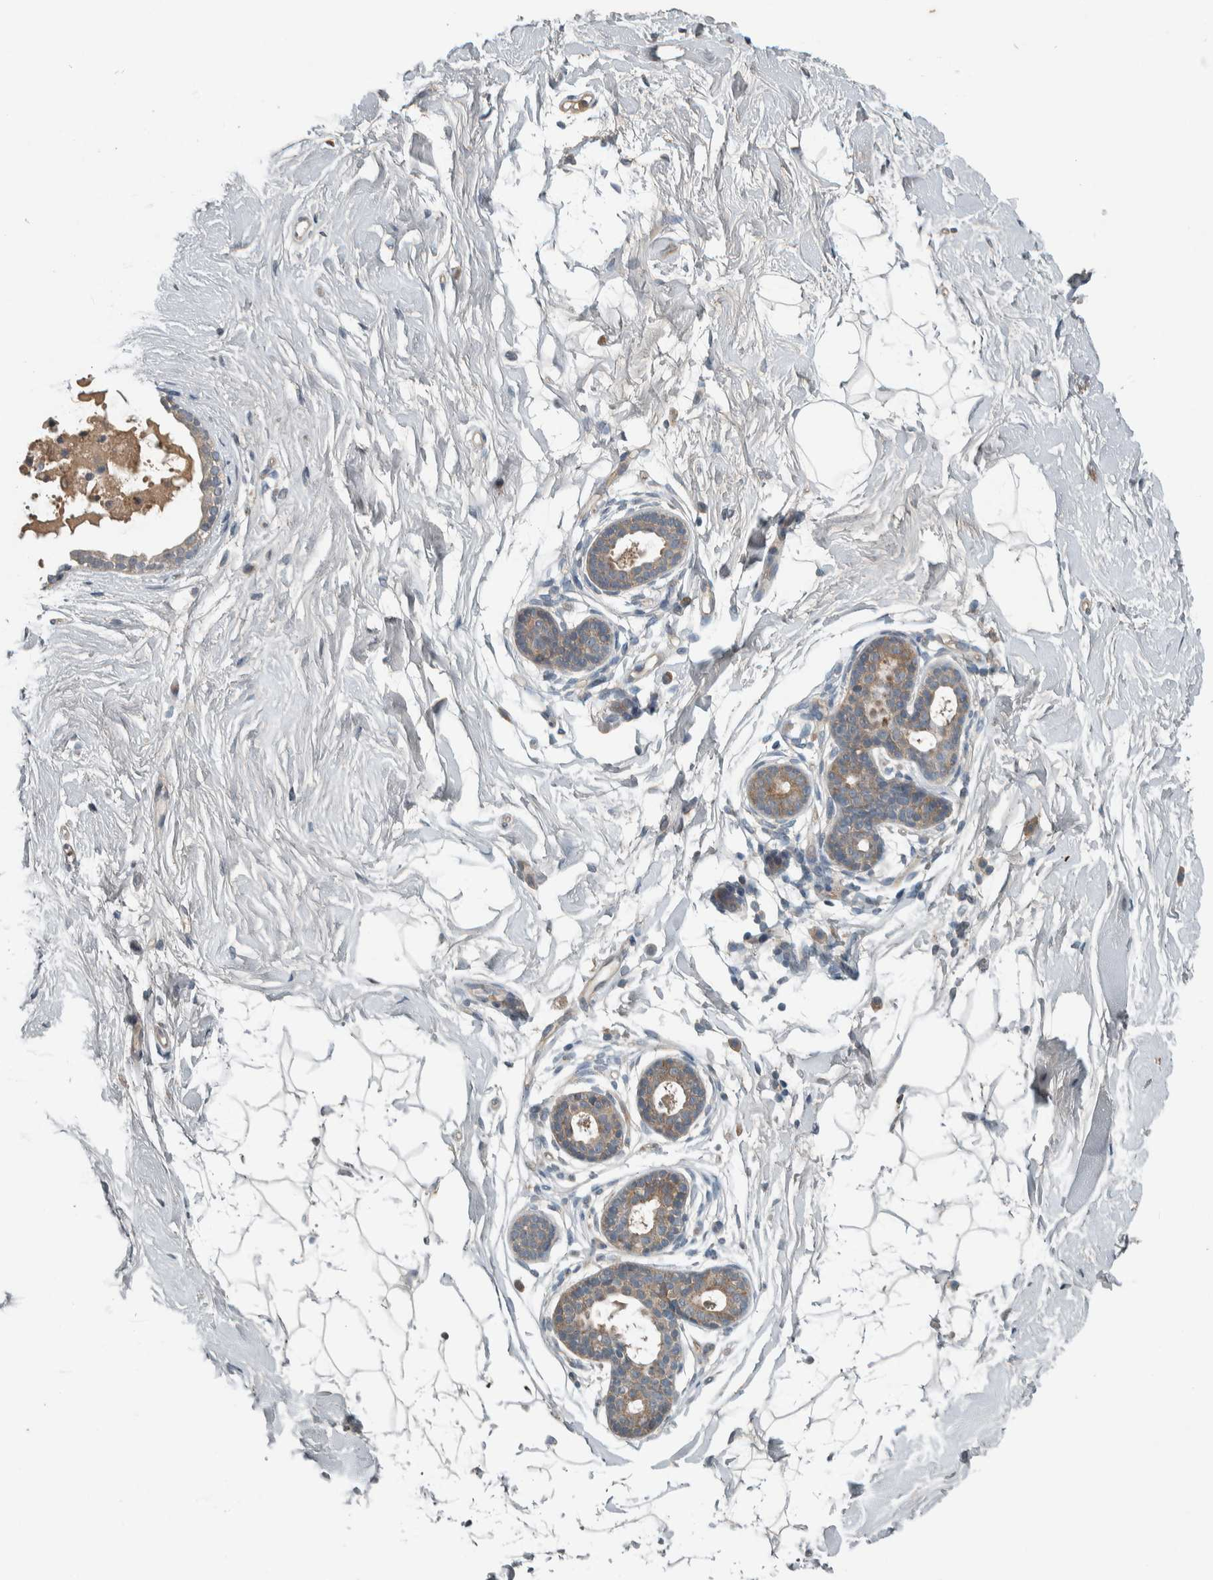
{"staining": {"intensity": "negative", "quantity": "none", "location": "none"}, "tissue": "breast", "cell_type": "Adipocytes", "image_type": "normal", "snomed": [{"axis": "morphology", "description": "Normal tissue, NOS"}, {"axis": "topography", "description": "Breast"}], "caption": "High magnification brightfield microscopy of normal breast stained with DAB (3,3'-diaminobenzidine) (brown) and counterstained with hematoxylin (blue): adipocytes show no significant expression.", "gene": "CLCN2", "patient": {"sex": "female", "age": 22}}